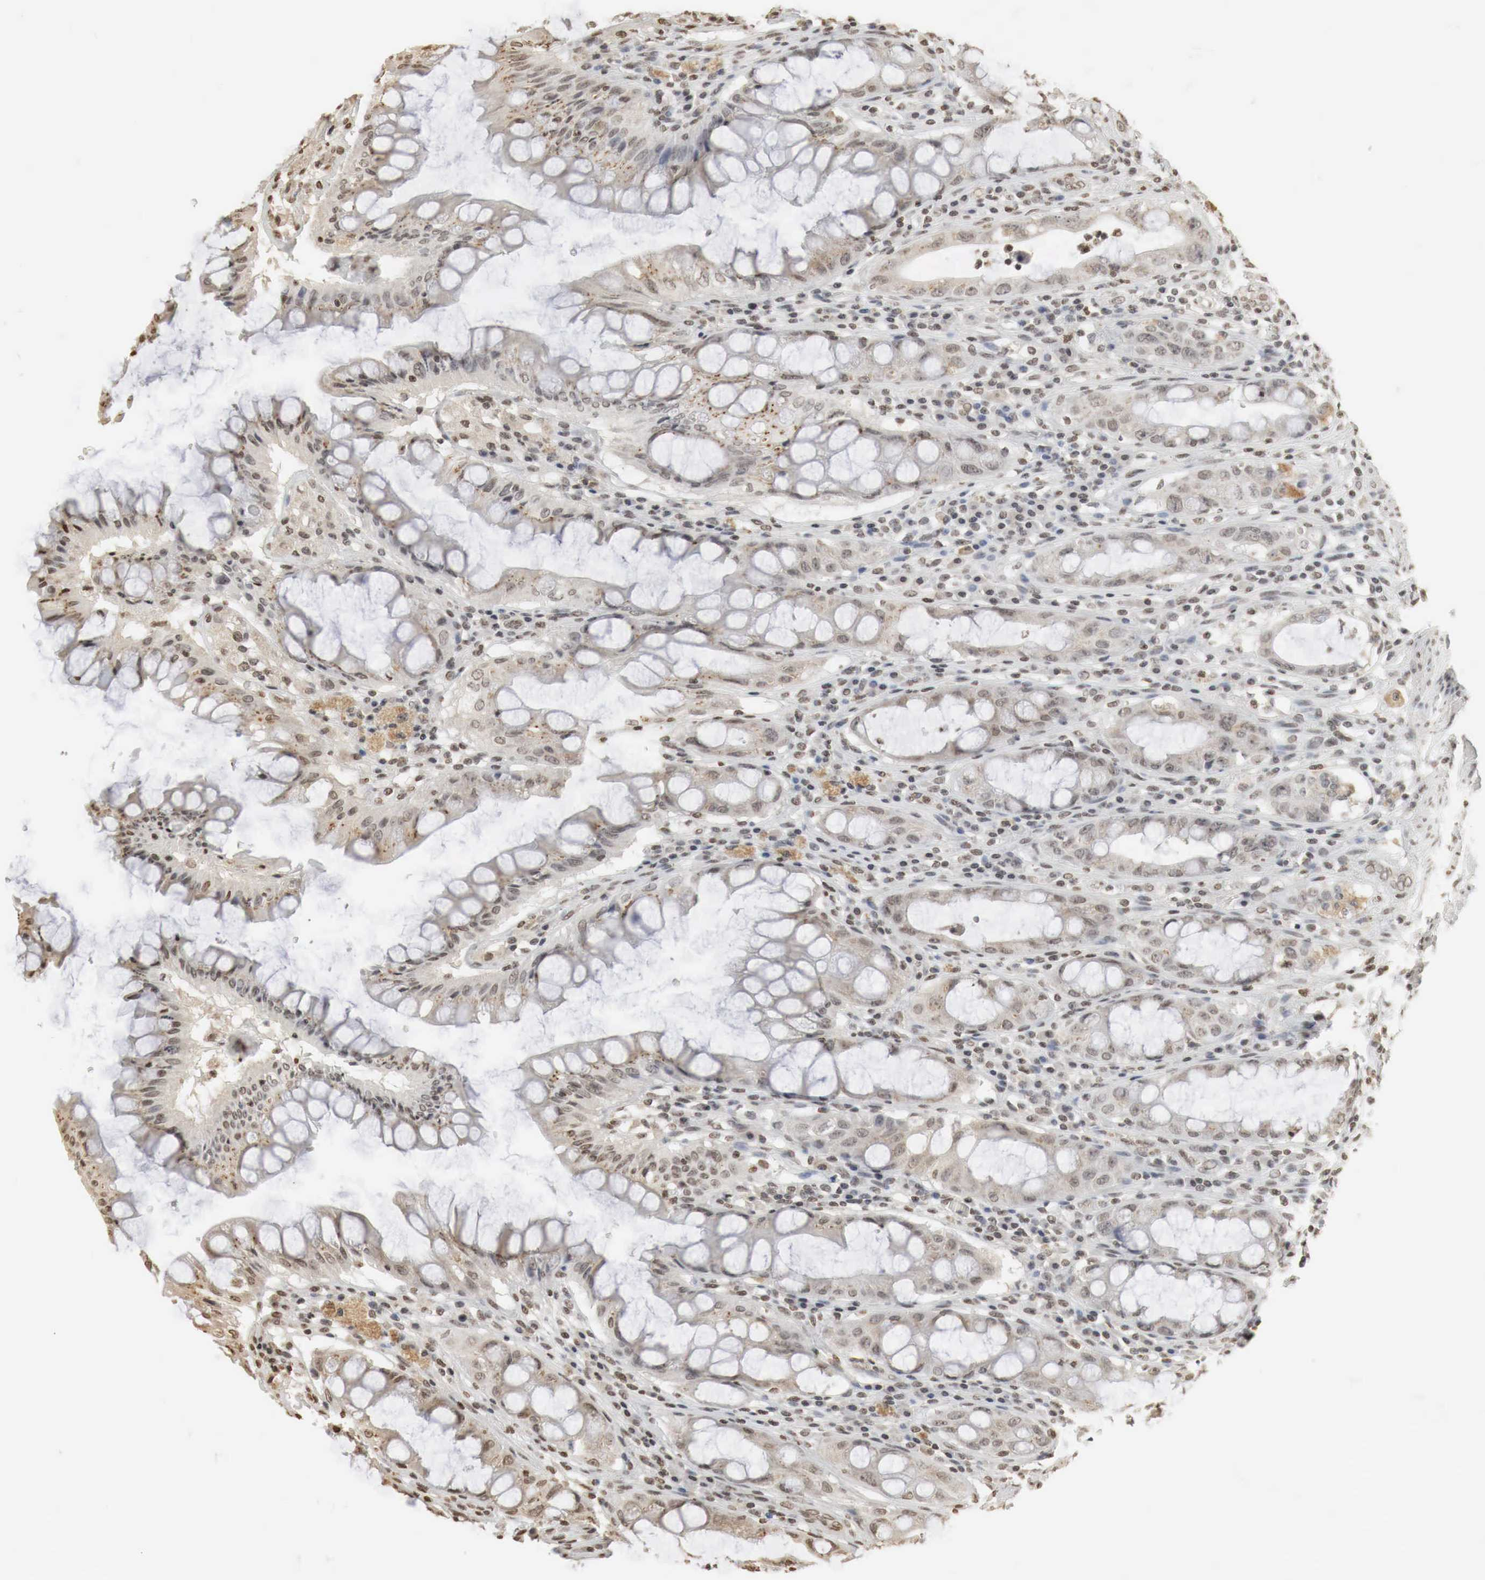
{"staining": {"intensity": "weak", "quantity": "25%-75%", "location": "cytoplasmic/membranous,nuclear"}, "tissue": "rectum", "cell_type": "Glandular cells", "image_type": "normal", "snomed": [{"axis": "morphology", "description": "Normal tissue, NOS"}, {"axis": "topography", "description": "Rectum"}], "caption": "Protein positivity by immunohistochemistry exhibits weak cytoplasmic/membranous,nuclear expression in about 25%-75% of glandular cells in unremarkable rectum.", "gene": "ERBB4", "patient": {"sex": "female", "age": 60}}